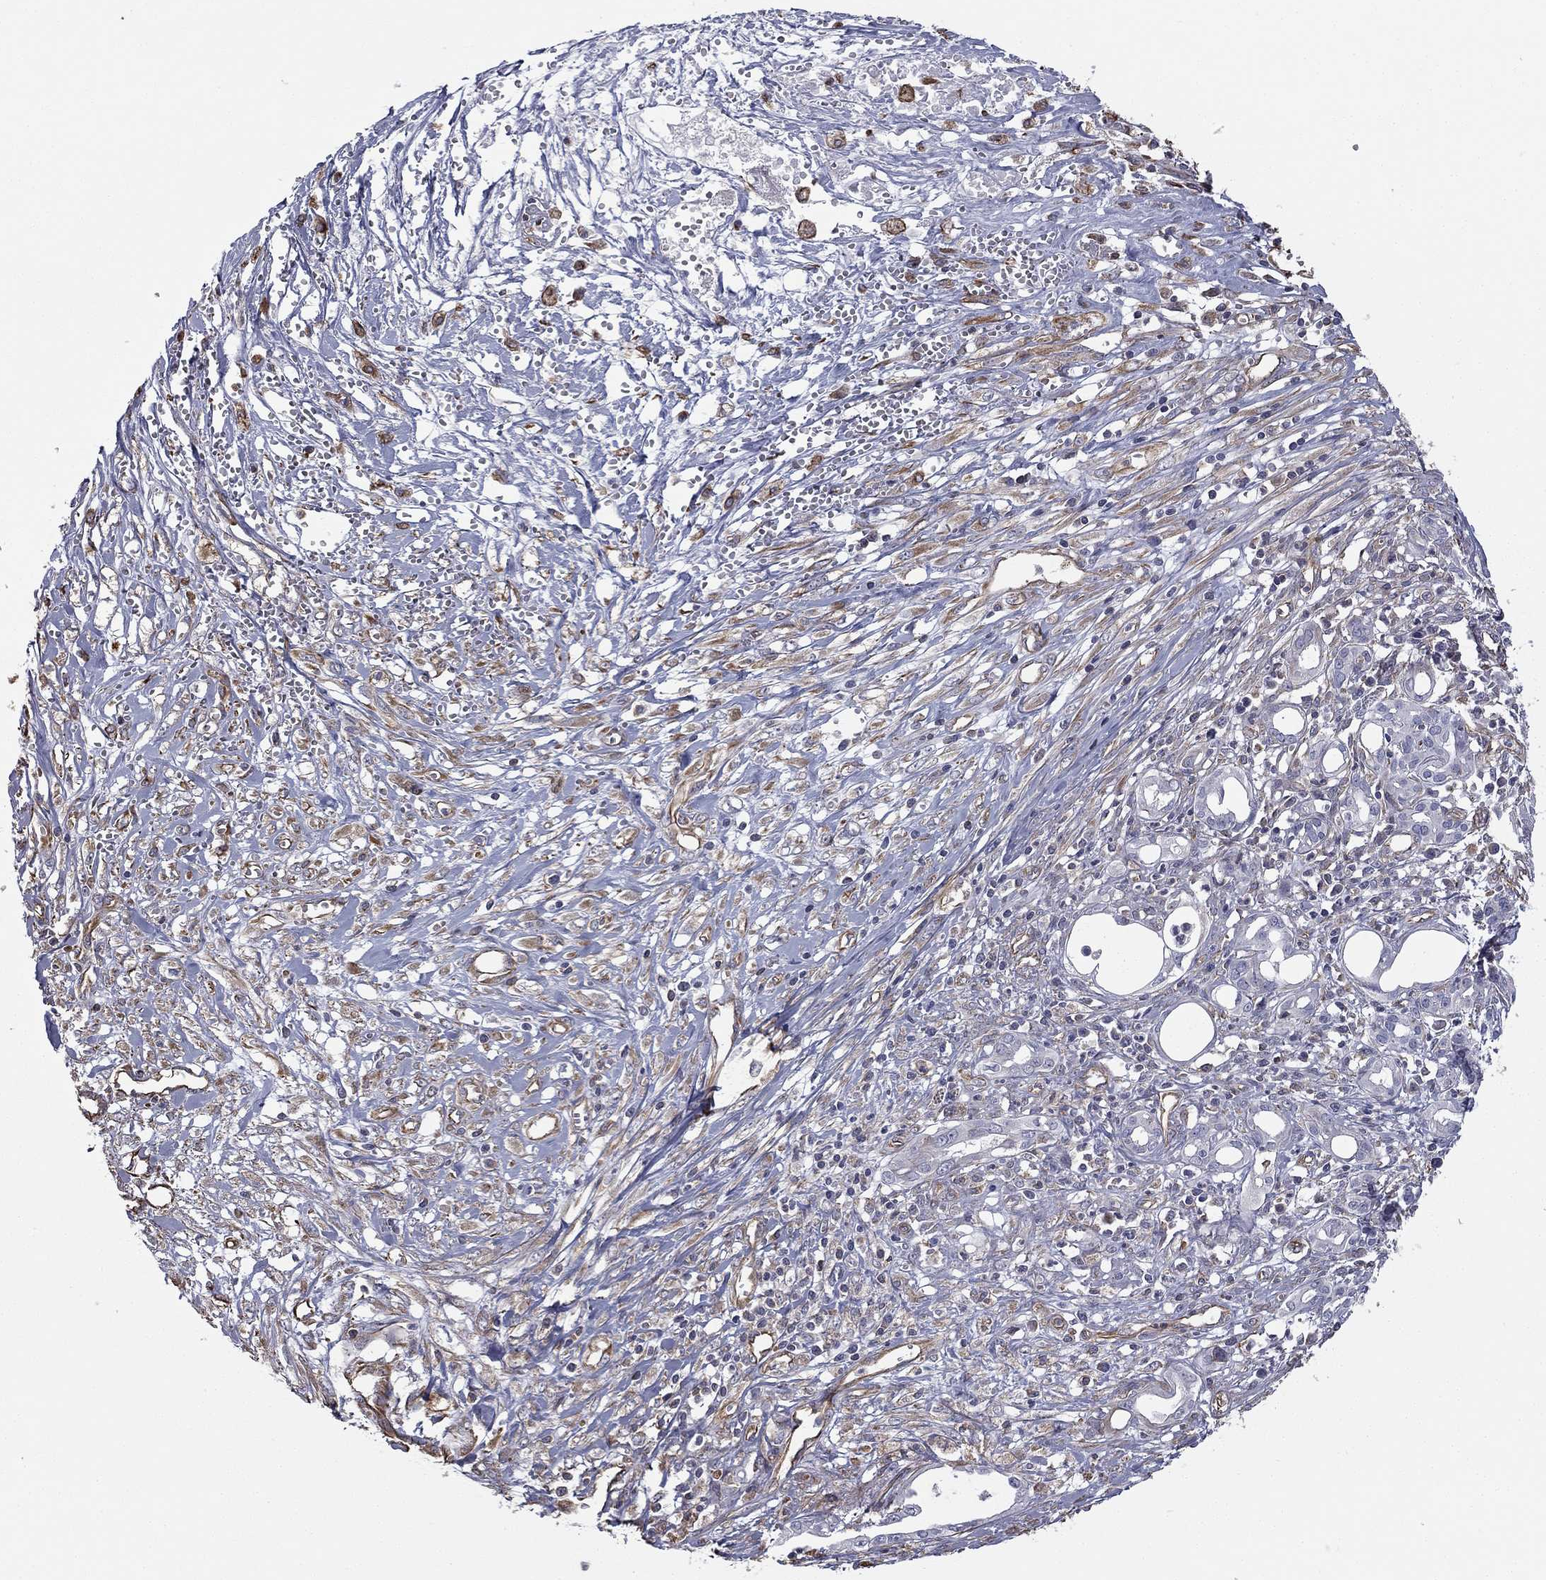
{"staining": {"intensity": "weak", "quantity": "<25%", "location": "cytoplasmic/membranous"}, "tissue": "pancreatic cancer", "cell_type": "Tumor cells", "image_type": "cancer", "snomed": [{"axis": "morphology", "description": "Adenocarcinoma, NOS"}, {"axis": "topography", "description": "Pancreas"}], "caption": "Tumor cells show no significant staining in adenocarcinoma (pancreatic).", "gene": "SCUBE1", "patient": {"sex": "male", "age": 71}}